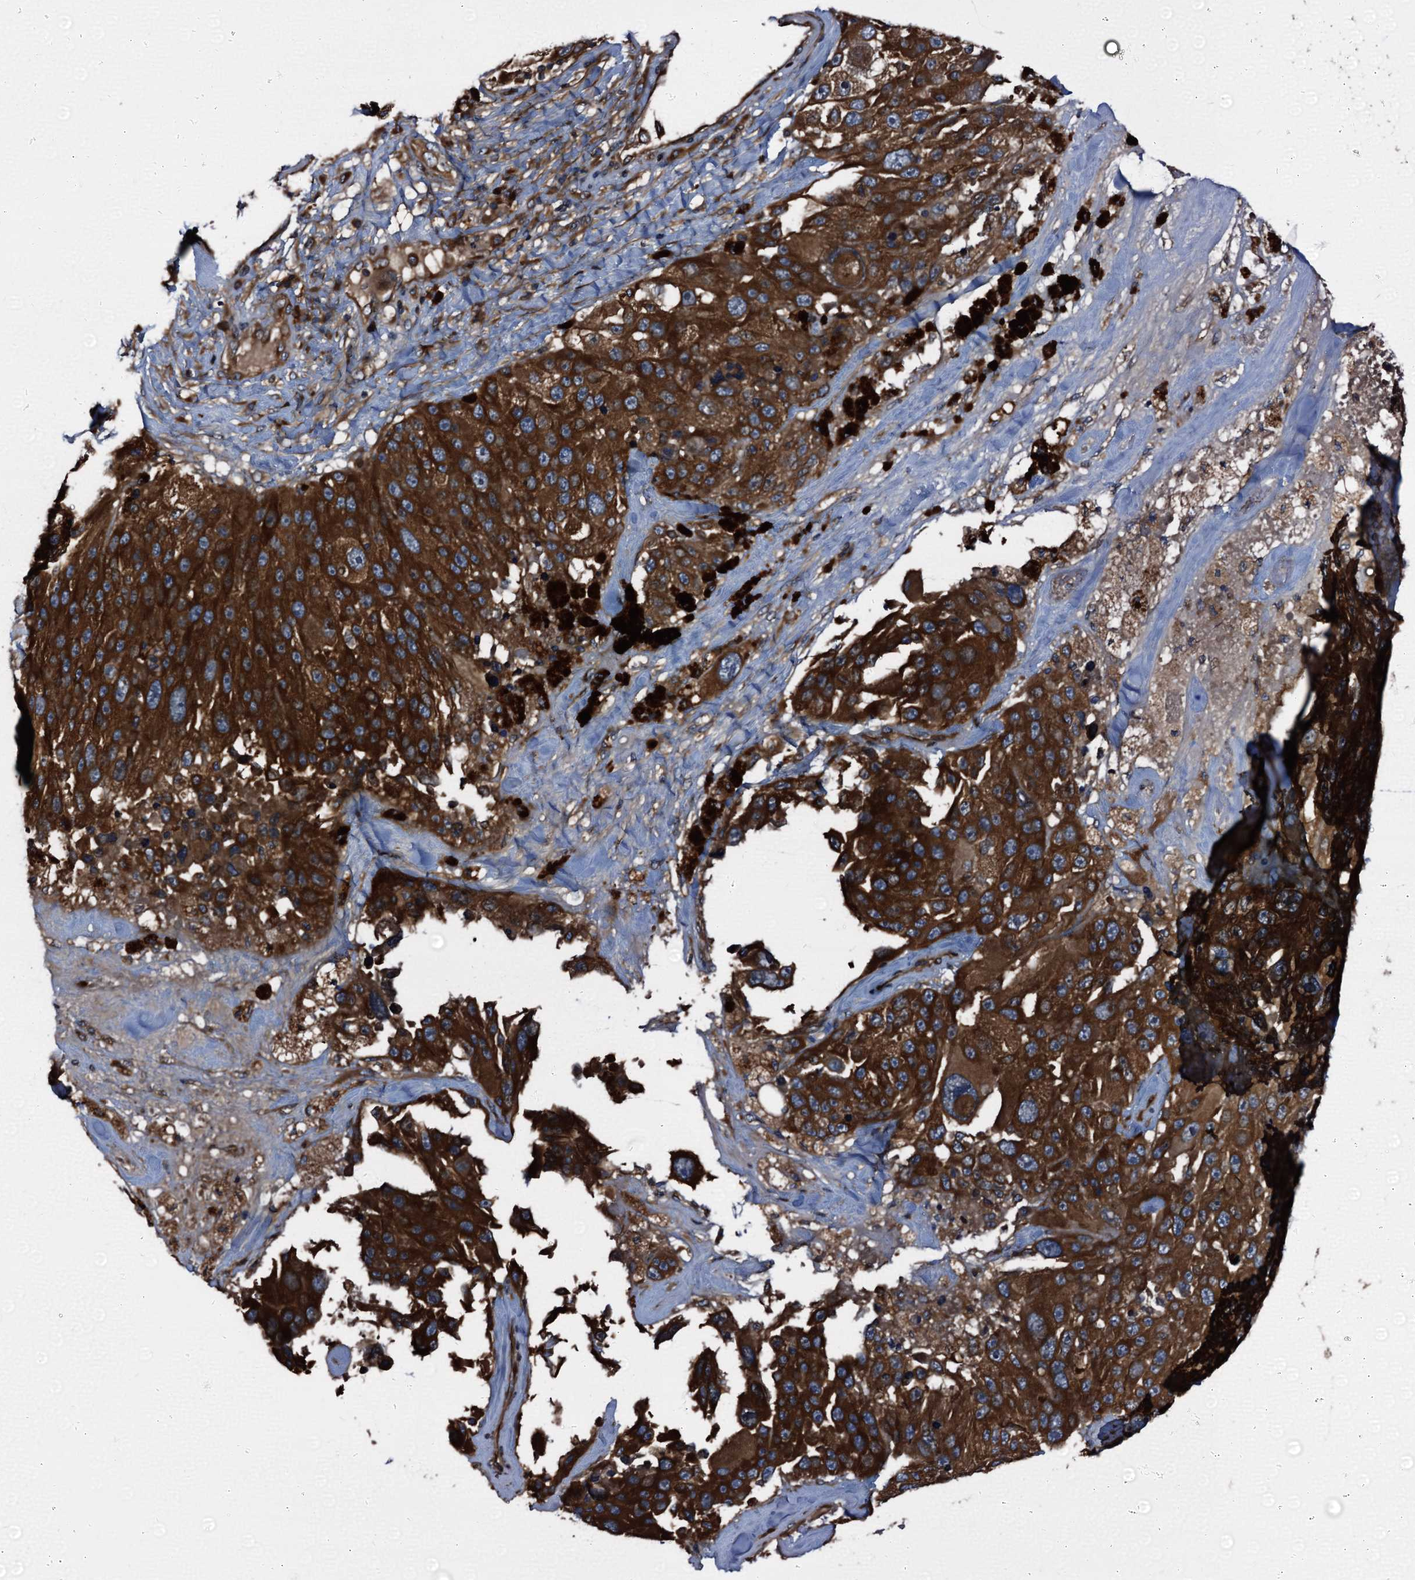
{"staining": {"intensity": "strong", "quantity": ">75%", "location": "cytoplasmic/membranous"}, "tissue": "melanoma", "cell_type": "Tumor cells", "image_type": "cancer", "snomed": [{"axis": "morphology", "description": "Malignant melanoma, Metastatic site"}, {"axis": "topography", "description": "Lymph node"}], "caption": "Protein expression analysis of melanoma exhibits strong cytoplasmic/membranous expression in approximately >75% of tumor cells. (DAB (3,3'-diaminobenzidine) IHC with brightfield microscopy, high magnification).", "gene": "PEX5", "patient": {"sex": "male", "age": 62}}